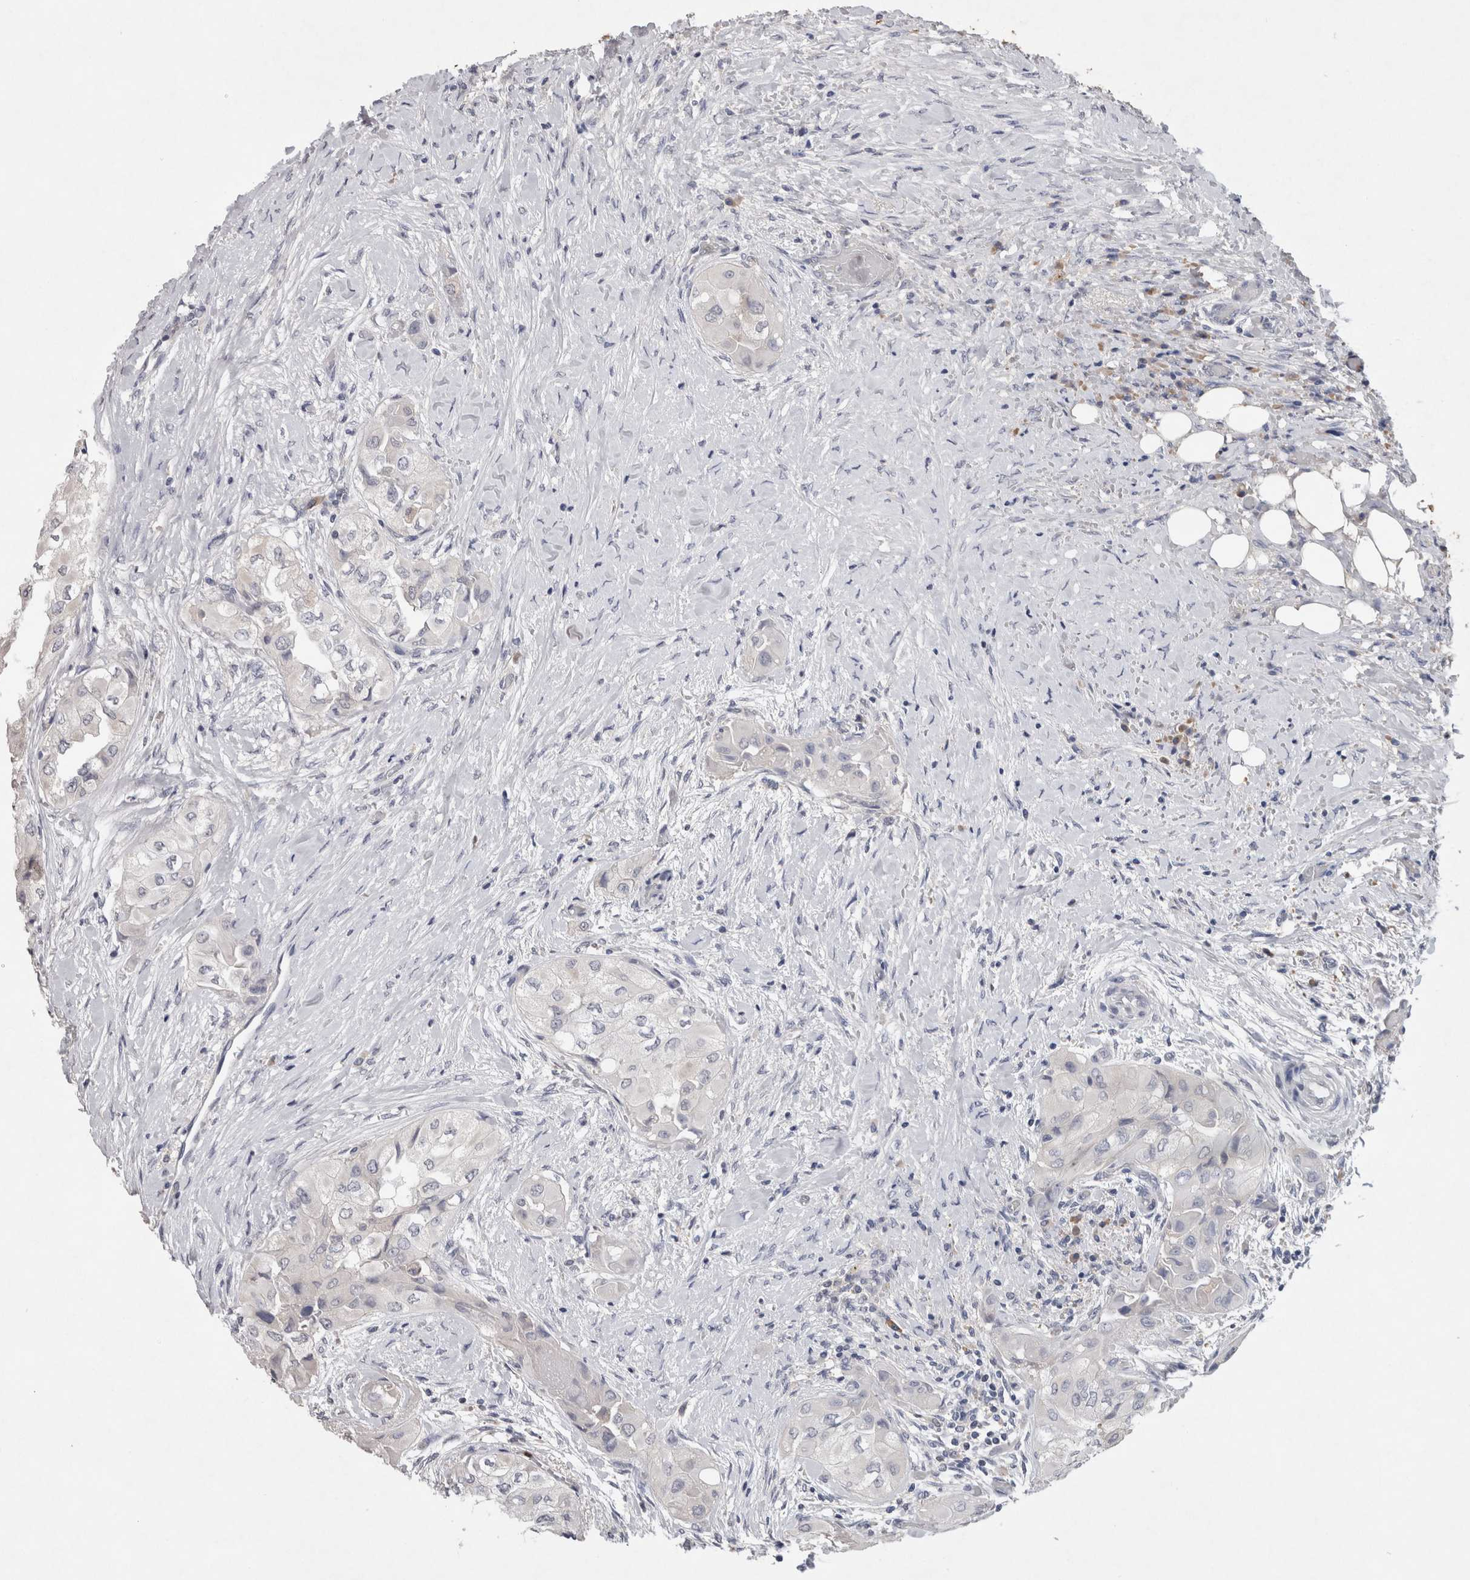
{"staining": {"intensity": "negative", "quantity": "none", "location": "none"}, "tissue": "thyroid cancer", "cell_type": "Tumor cells", "image_type": "cancer", "snomed": [{"axis": "morphology", "description": "Papillary adenocarcinoma, NOS"}, {"axis": "topography", "description": "Thyroid gland"}], "caption": "Tumor cells are negative for protein expression in human papillary adenocarcinoma (thyroid). (Immunohistochemistry (ihc), brightfield microscopy, high magnification).", "gene": "FABP7", "patient": {"sex": "female", "age": 59}}